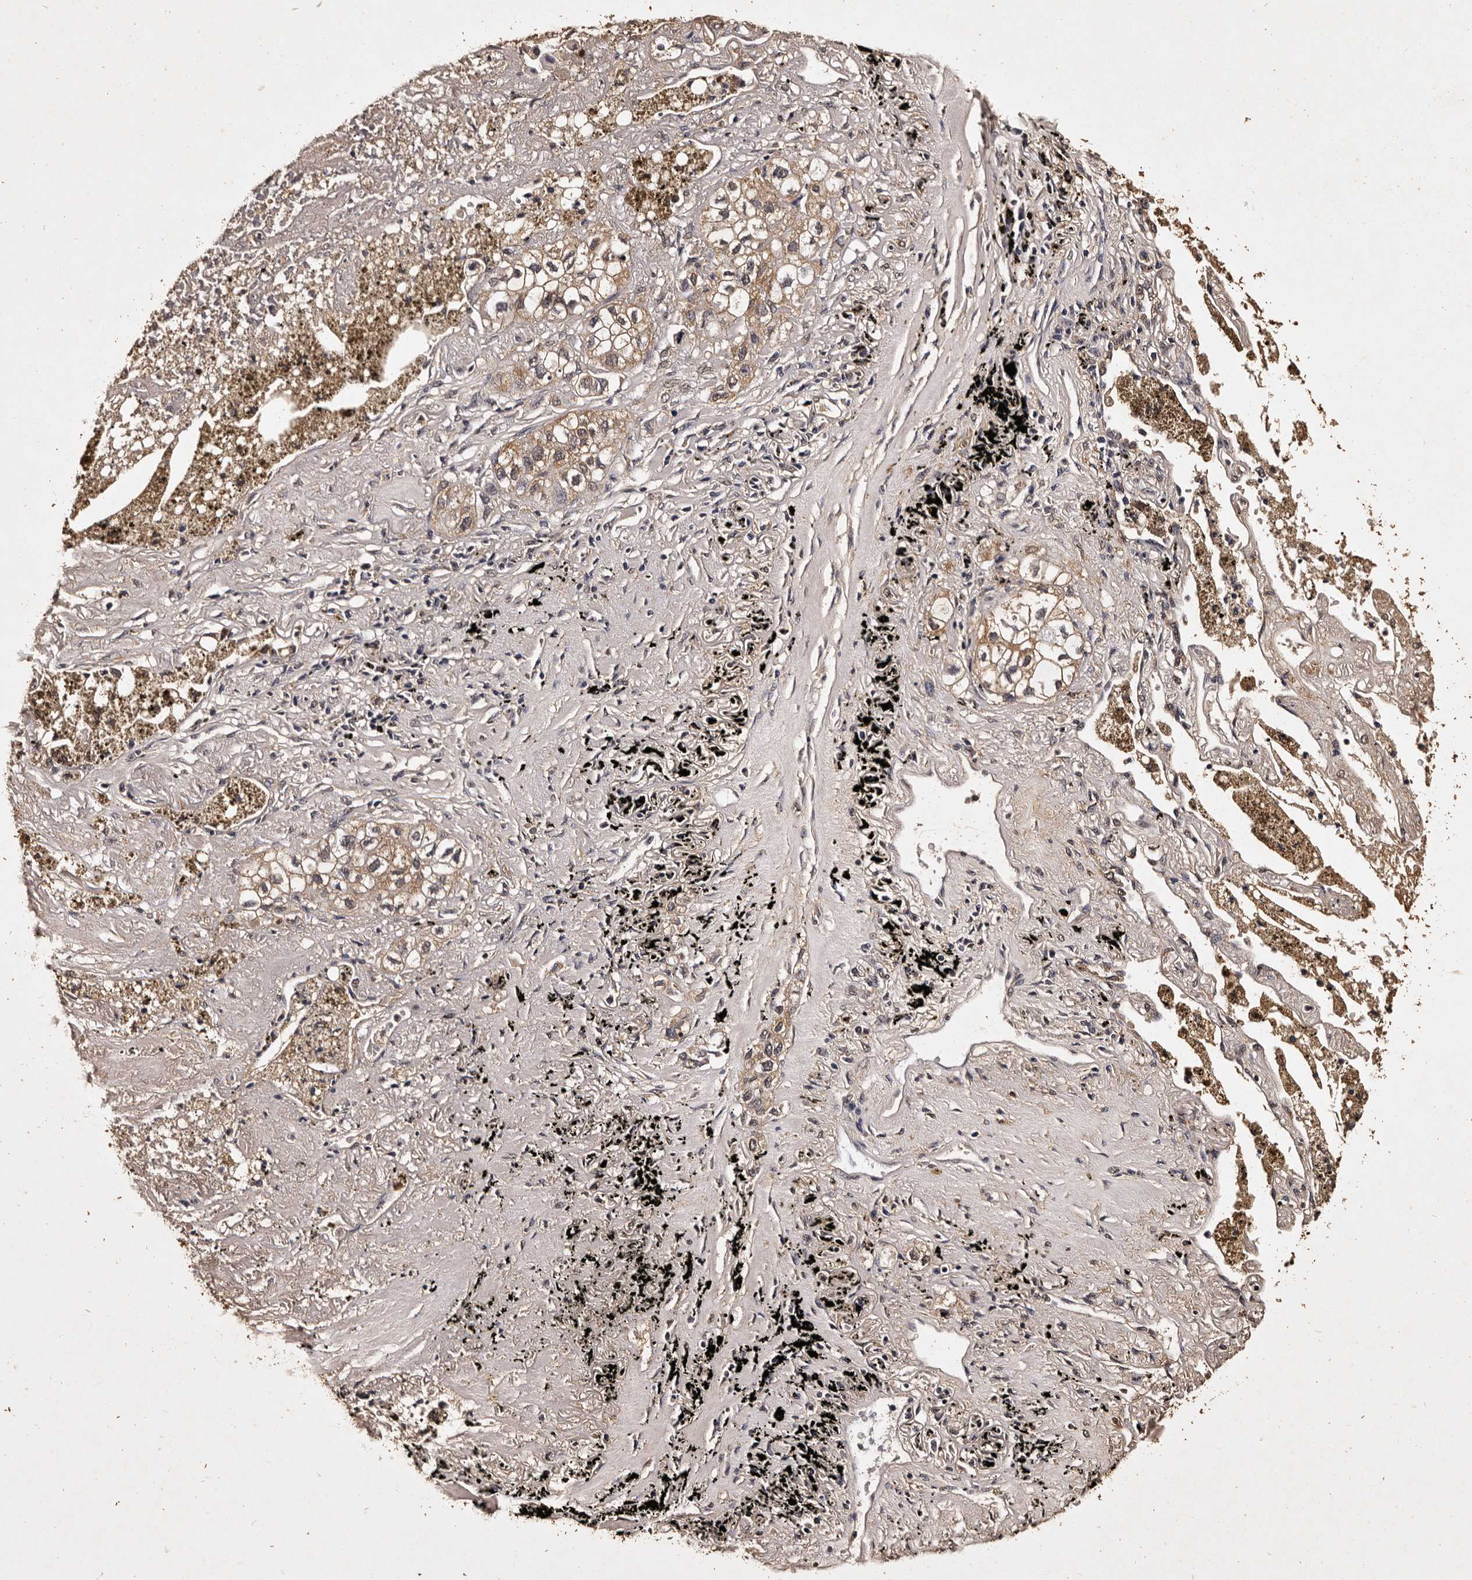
{"staining": {"intensity": "moderate", "quantity": ">75%", "location": "cytoplasmic/membranous"}, "tissue": "lung cancer", "cell_type": "Tumor cells", "image_type": "cancer", "snomed": [{"axis": "morphology", "description": "Adenocarcinoma, NOS"}, {"axis": "topography", "description": "Lung"}], "caption": "There is medium levels of moderate cytoplasmic/membranous expression in tumor cells of adenocarcinoma (lung), as demonstrated by immunohistochemical staining (brown color).", "gene": "PARS2", "patient": {"sex": "male", "age": 63}}